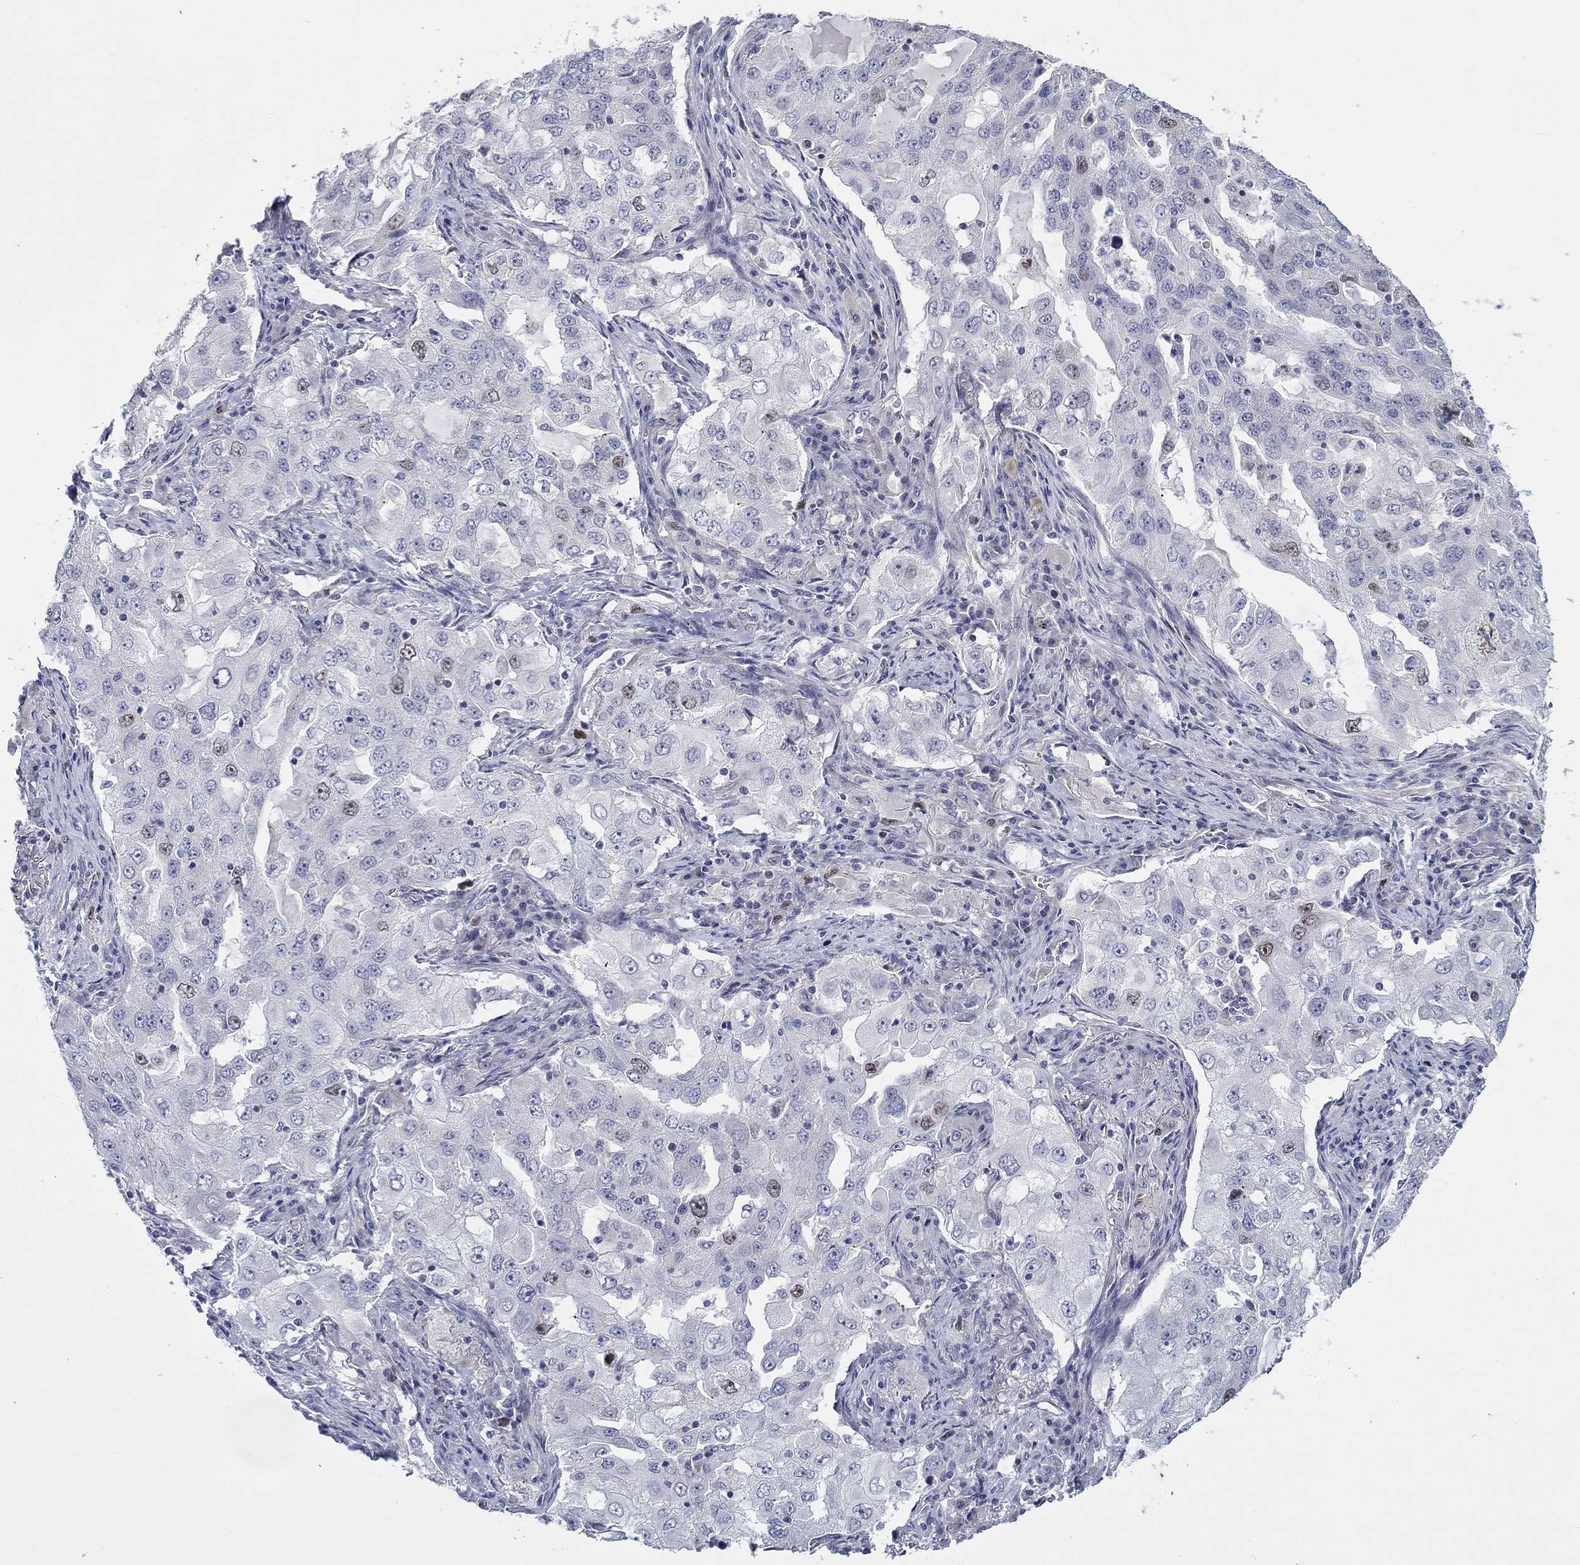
{"staining": {"intensity": "strong", "quantity": "<25%", "location": "nuclear"}, "tissue": "lung cancer", "cell_type": "Tumor cells", "image_type": "cancer", "snomed": [{"axis": "morphology", "description": "Adenocarcinoma, NOS"}, {"axis": "topography", "description": "Lung"}], "caption": "Approximately <25% of tumor cells in lung cancer (adenocarcinoma) demonstrate strong nuclear protein positivity as visualized by brown immunohistochemical staining.", "gene": "PRC1", "patient": {"sex": "female", "age": 61}}